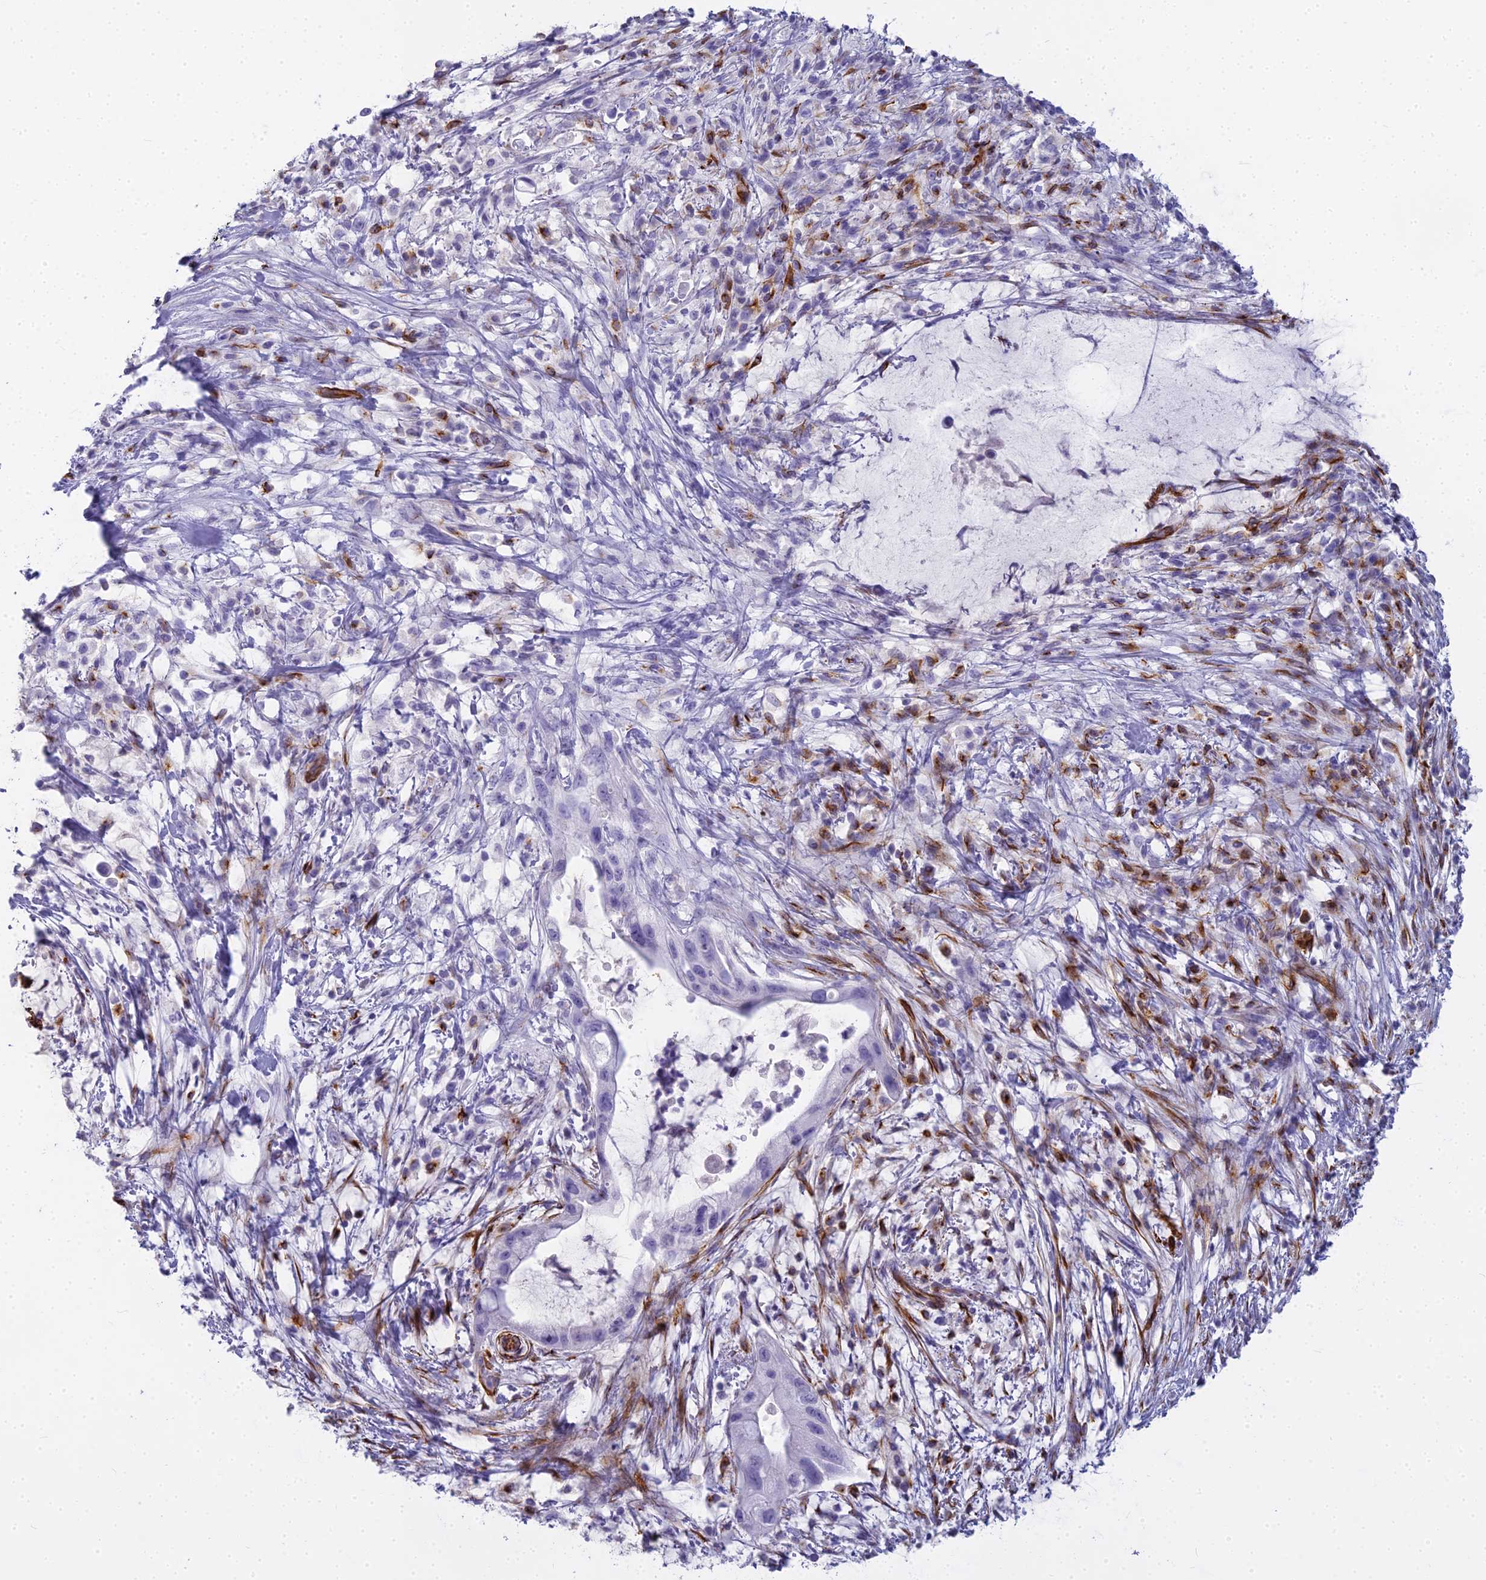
{"staining": {"intensity": "negative", "quantity": "none", "location": "none"}, "tissue": "pancreatic cancer", "cell_type": "Tumor cells", "image_type": "cancer", "snomed": [{"axis": "morphology", "description": "Adenocarcinoma, NOS"}, {"axis": "topography", "description": "Pancreas"}], "caption": "Immunohistochemistry (IHC) micrograph of pancreatic cancer stained for a protein (brown), which shows no positivity in tumor cells.", "gene": "EVI2A", "patient": {"sex": "male", "age": 48}}